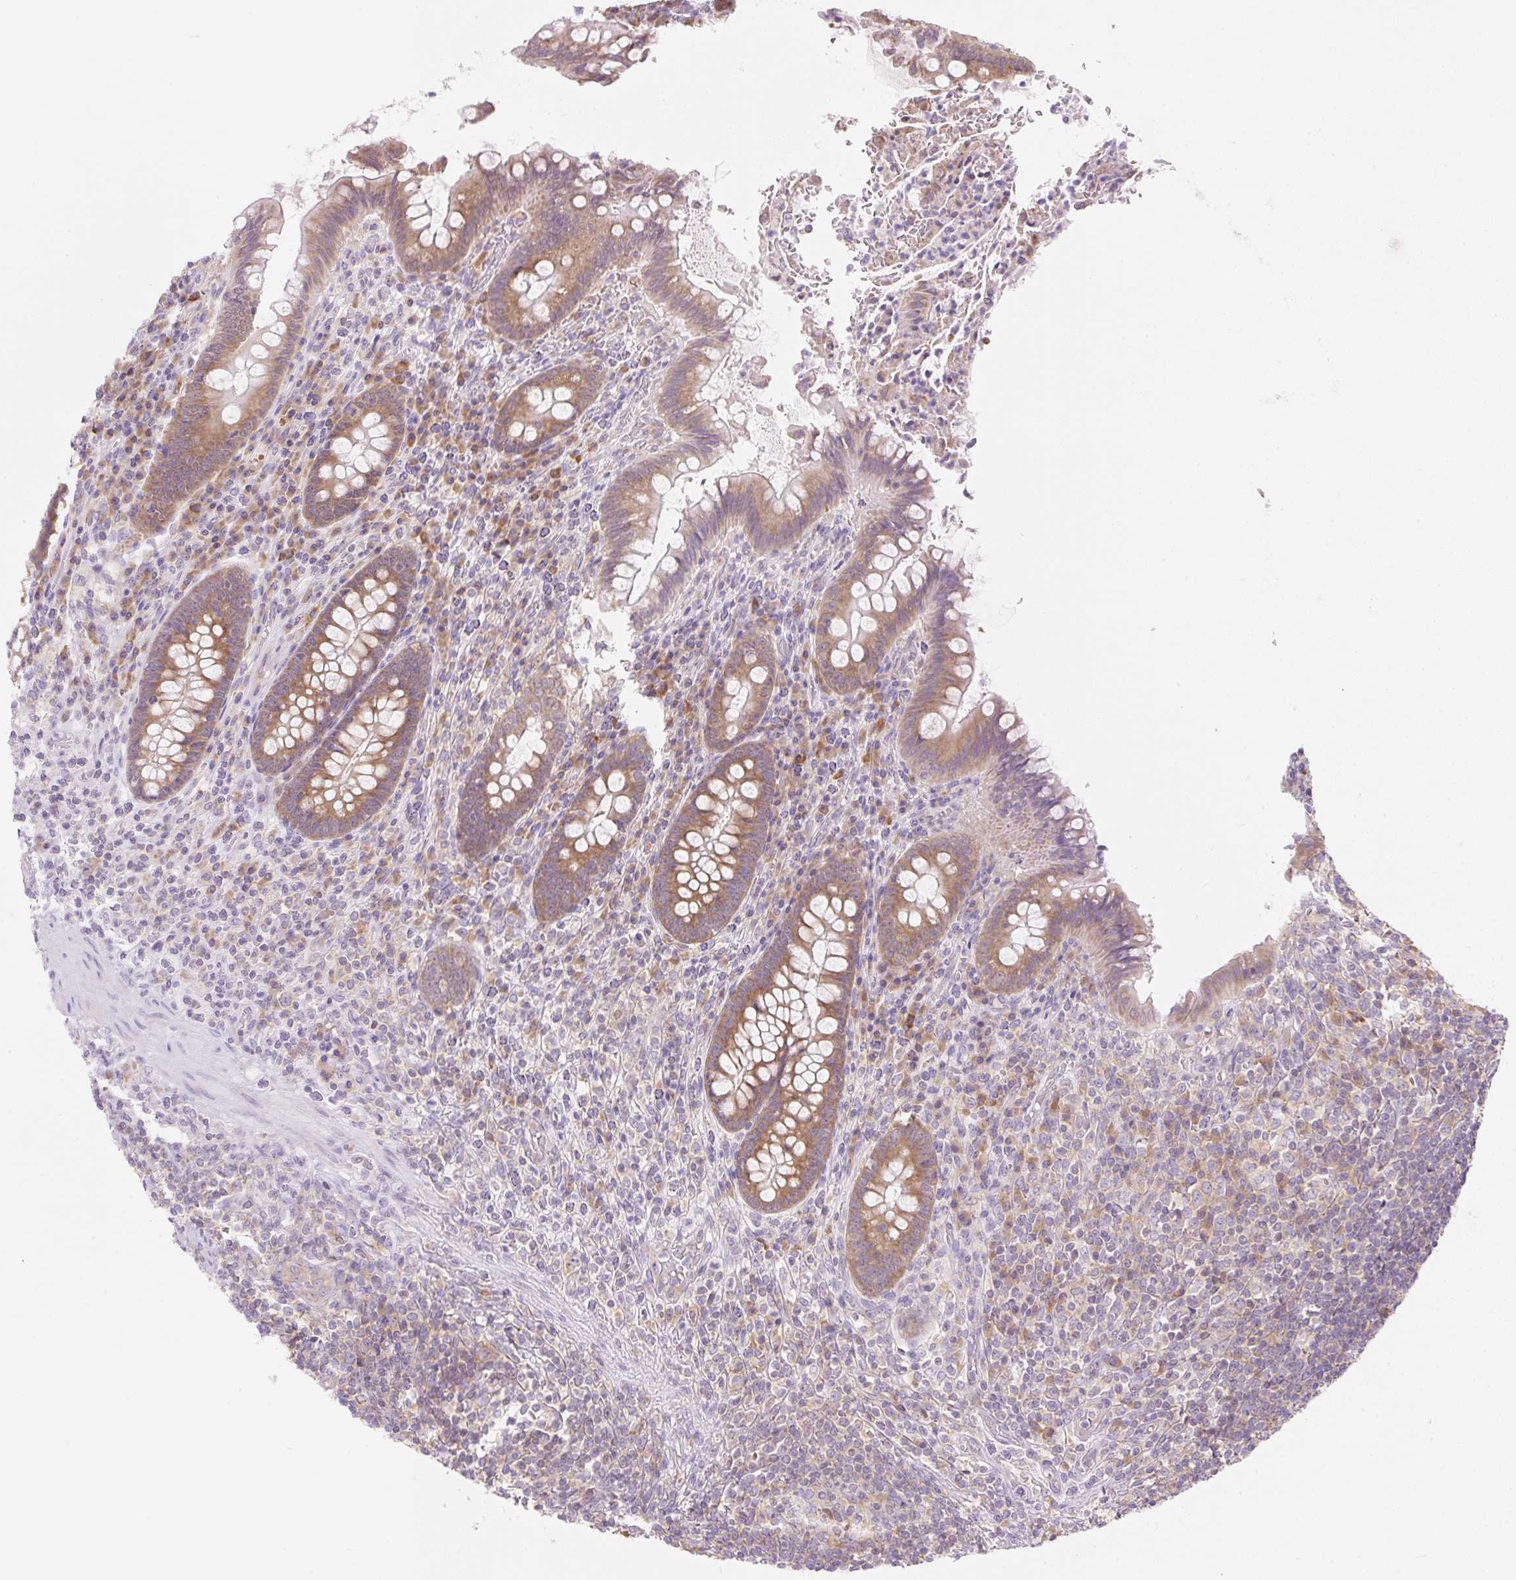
{"staining": {"intensity": "moderate", "quantity": ">75%", "location": "cytoplasmic/membranous"}, "tissue": "appendix", "cell_type": "Glandular cells", "image_type": "normal", "snomed": [{"axis": "morphology", "description": "Normal tissue, NOS"}, {"axis": "topography", "description": "Appendix"}], "caption": "High-magnification brightfield microscopy of normal appendix stained with DAB (brown) and counterstained with hematoxylin (blue). glandular cells exhibit moderate cytoplasmic/membranous positivity is present in approximately>75% of cells. (DAB IHC, brown staining for protein, blue staining for nuclei).", "gene": "RPL18A", "patient": {"sex": "female", "age": 43}}